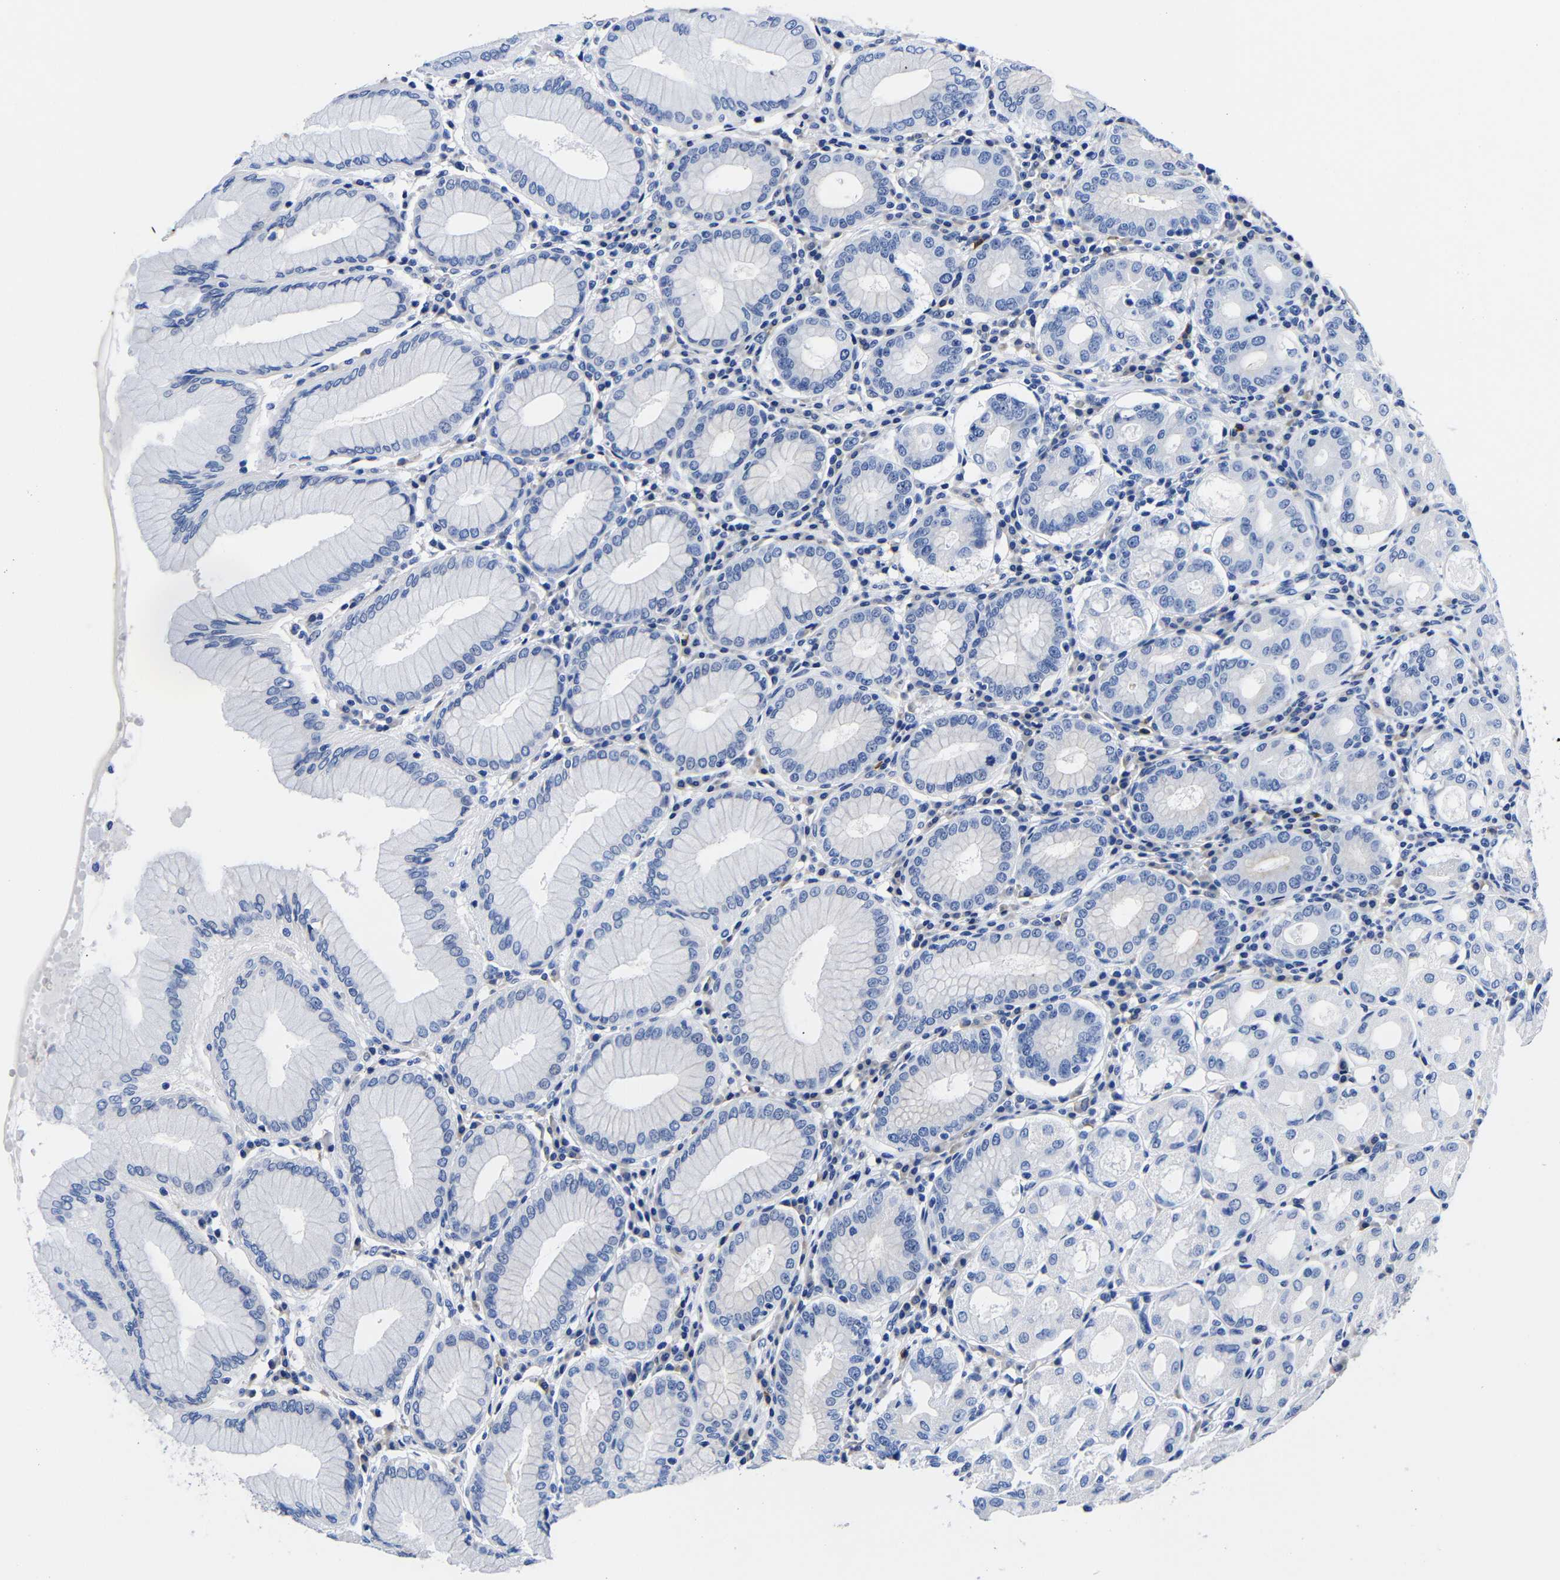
{"staining": {"intensity": "negative", "quantity": "none", "location": "none"}, "tissue": "stomach", "cell_type": "Glandular cells", "image_type": "normal", "snomed": [{"axis": "morphology", "description": "Normal tissue, NOS"}, {"axis": "topography", "description": "Stomach"}, {"axis": "topography", "description": "Stomach, lower"}], "caption": "There is no significant staining in glandular cells of stomach. Nuclei are stained in blue.", "gene": "CLEC4G", "patient": {"sex": "female", "age": 56}}